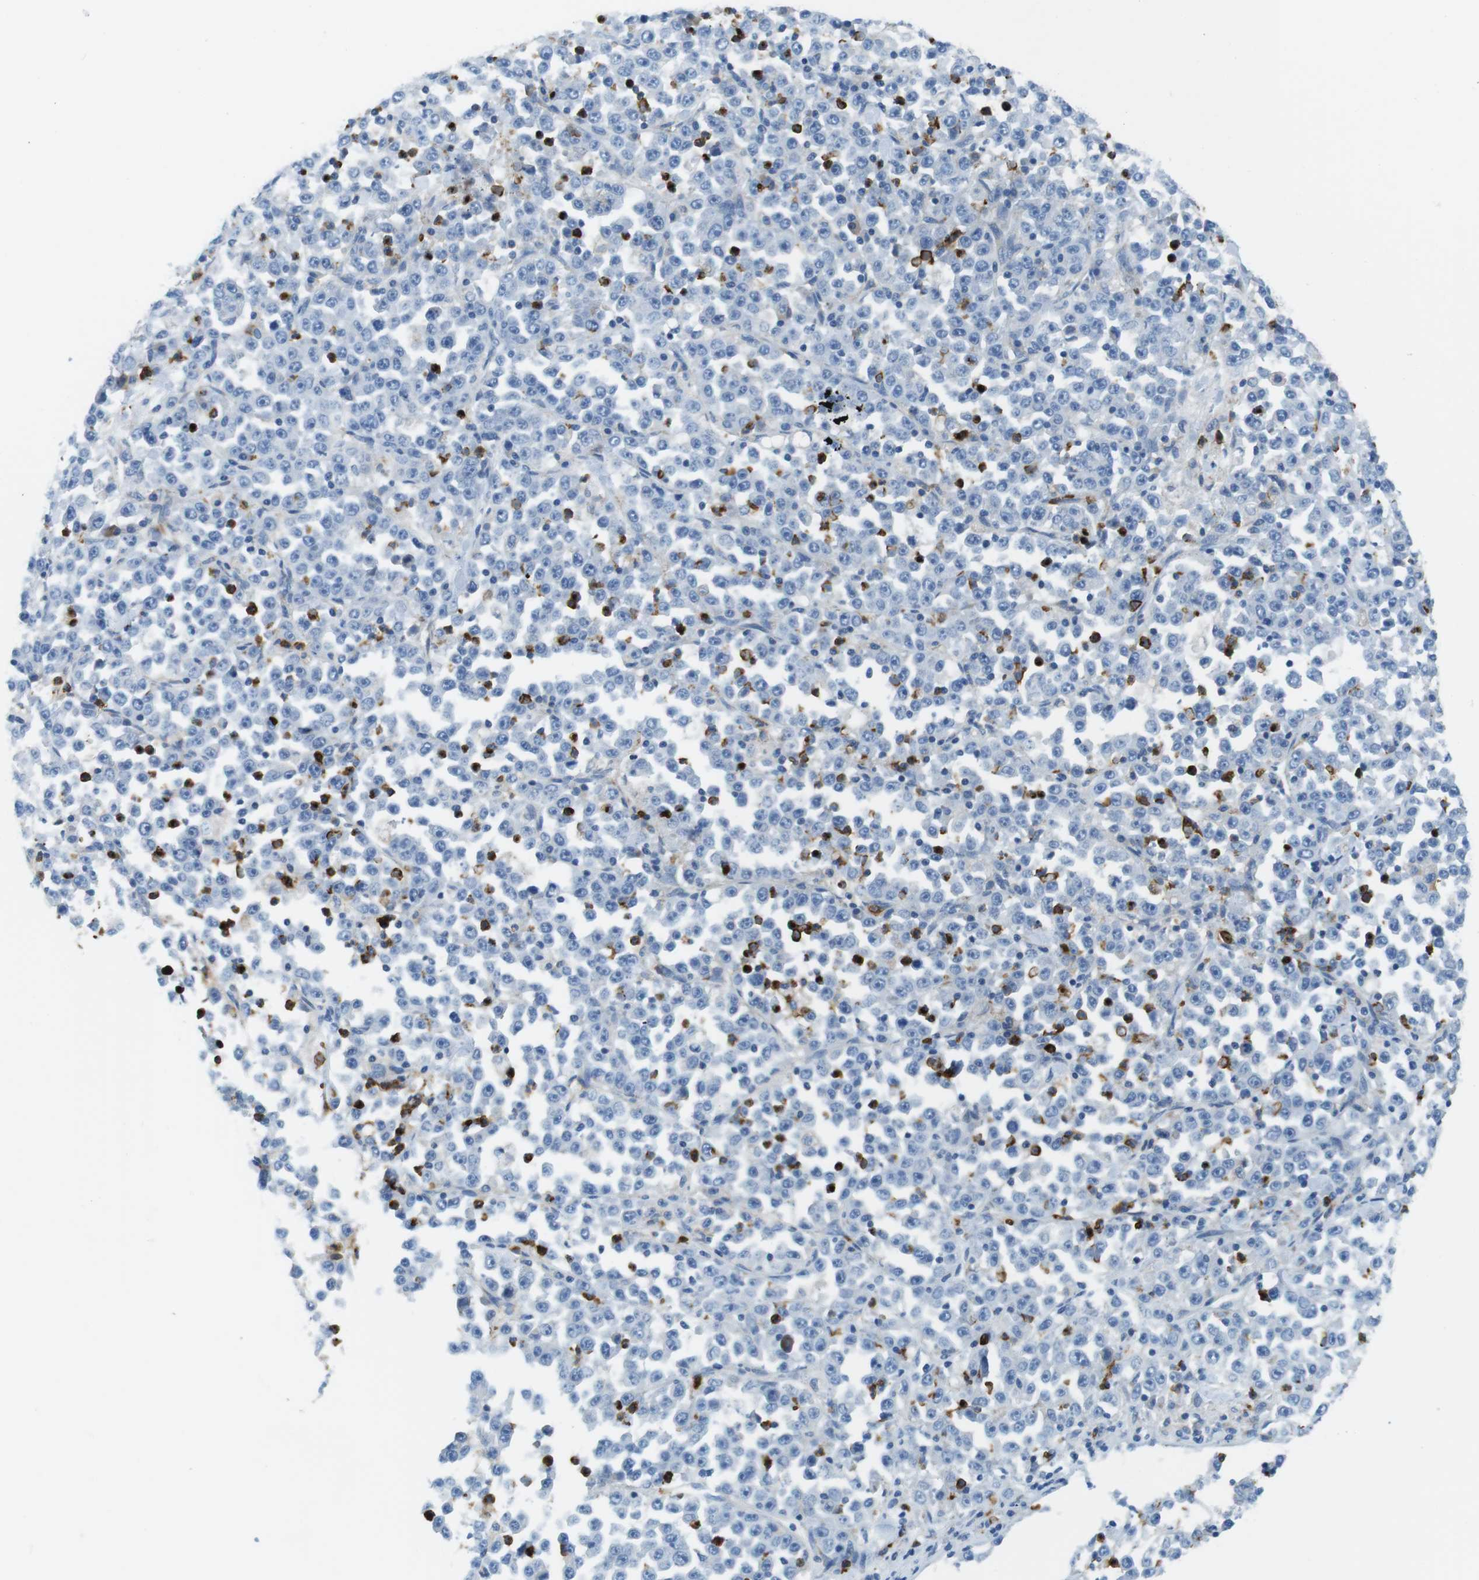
{"staining": {"intensity": "negative", "quantity": "none", "location": "none"}, "tissue": "stomach cancer", "cell_type": "Tumor cells", "image_type": "cancer", "snomed": [{"axis": "morphology", "description": "Normal tissue, NOS"}, {"axis": "morphology", "description": "Adenocarcinoma, NOS"}, {"axis": "topography", "description": "Stomach, upper"}, {"axis": "topography", "description": "Stomach"}], "caption": "Immunohistochemical staining of human stomach adenocarcinoma demonstrates no significant expression in tumor cells.", "gene": "EMP2", "patient": {"sex": "male", "age": 59}}